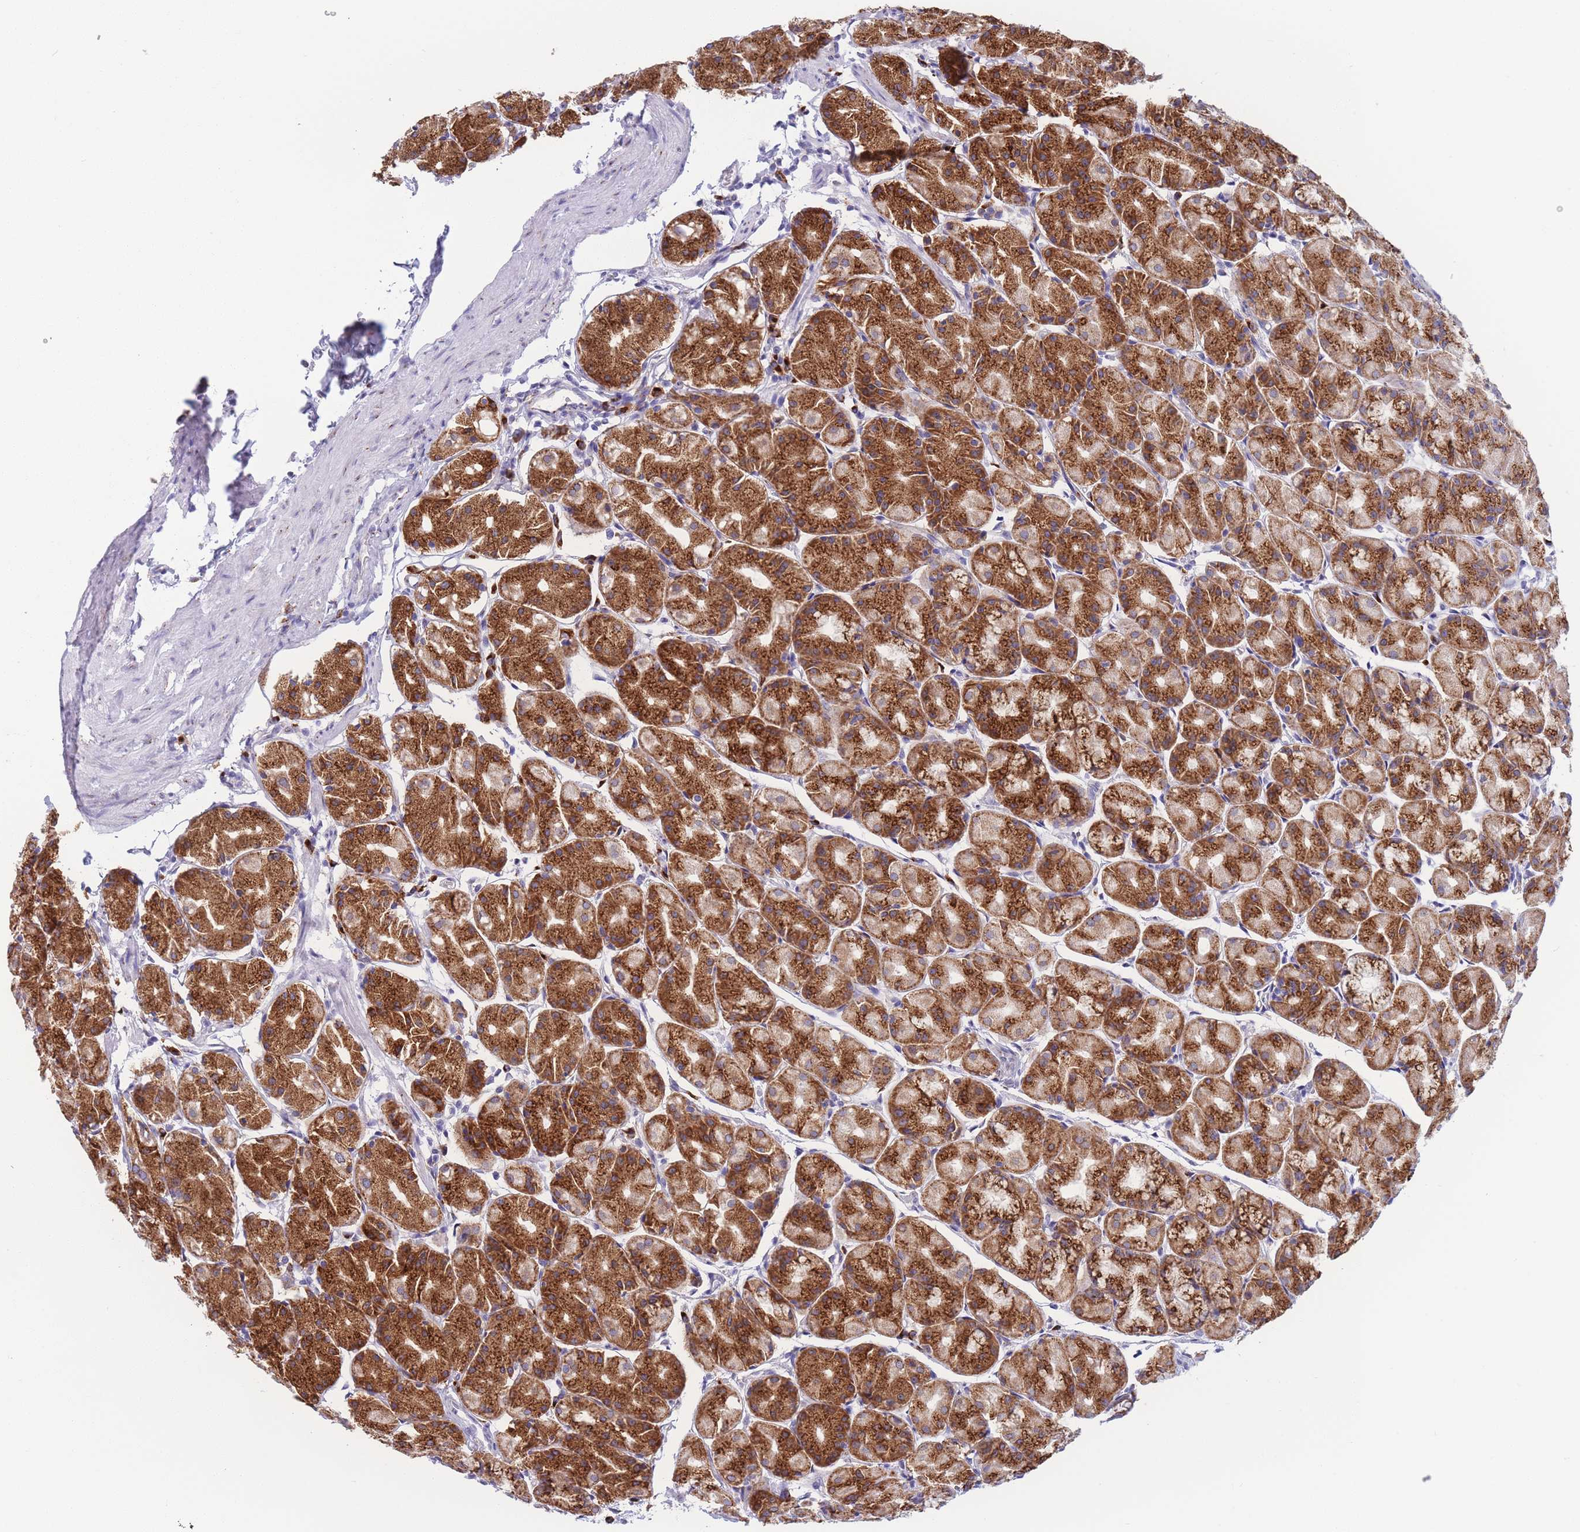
{"staining": {"intensity": "strong", "quantity": ">75%", "location": "cytoplasmic/membranous"}, "tissue": "stomach", "cell_type": "Glandular cells", "image_type": "normal", "snomed": [{"axis": "morphology", "description": "Normal tissue, NOS"}, {"axis": "topography", "description": "Stomach, upper"}], "caption": "Immunohistochemical staining of unremarkable human stomach shows strong cytoplasmic/membranous protein positivity in about >75% of glandular cells.", "gene": "MRPL30", "patient": {"sex": "male", "age": 47}}